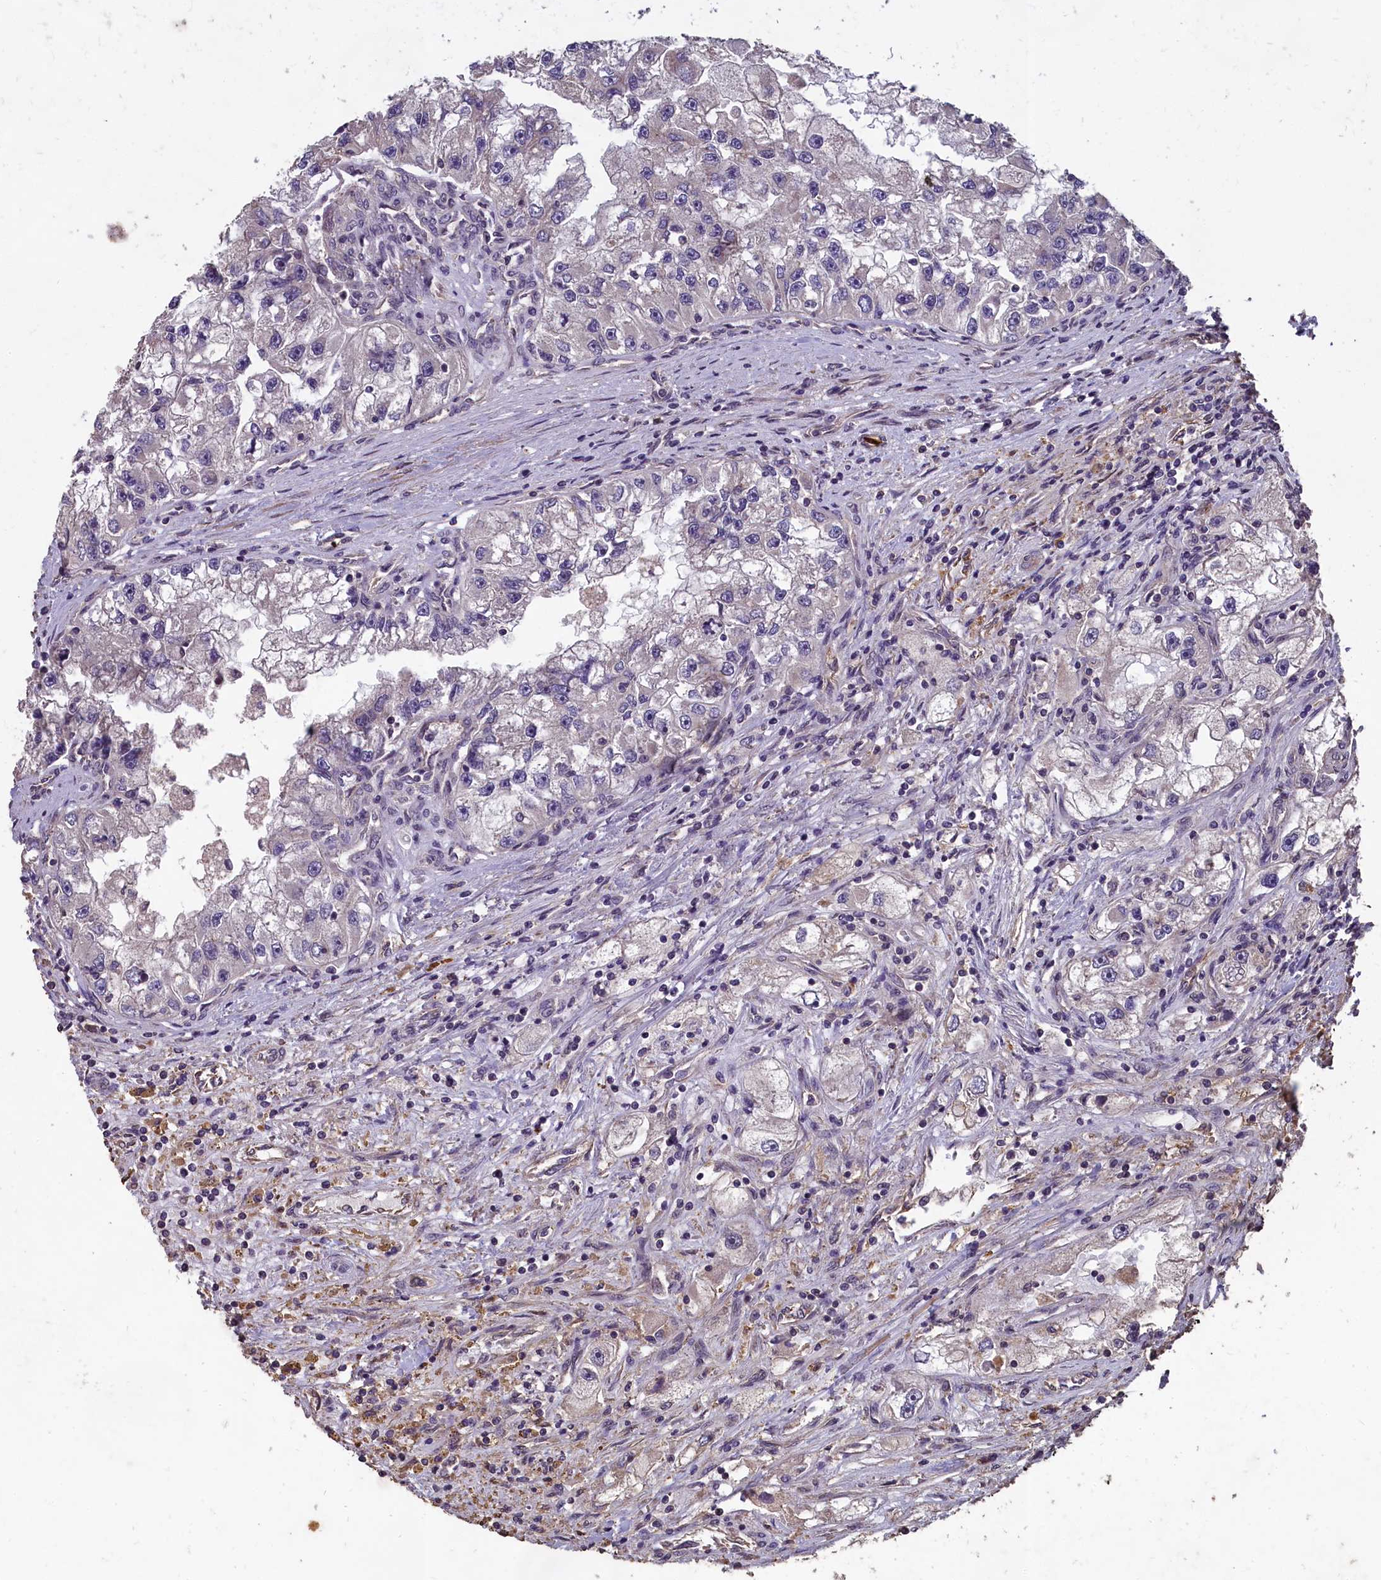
{"staining": {"intensity": "negative", "quantity": "none", "location": "none"}, "tissue": "renal cancer", "cell_type": "Tumor cells", "image_type": "cancer", "snomed": [{"axis": "morphology", "description": "Adenocarcinoma, NOS"}, {"axis": "topography", "description": "Kidney"}], "caption": "Tumor cells show no significant protein expression in adenocarcinoma (renal).", "gene": "CHD9", "patient": {"sex": "male", "age": 63}}